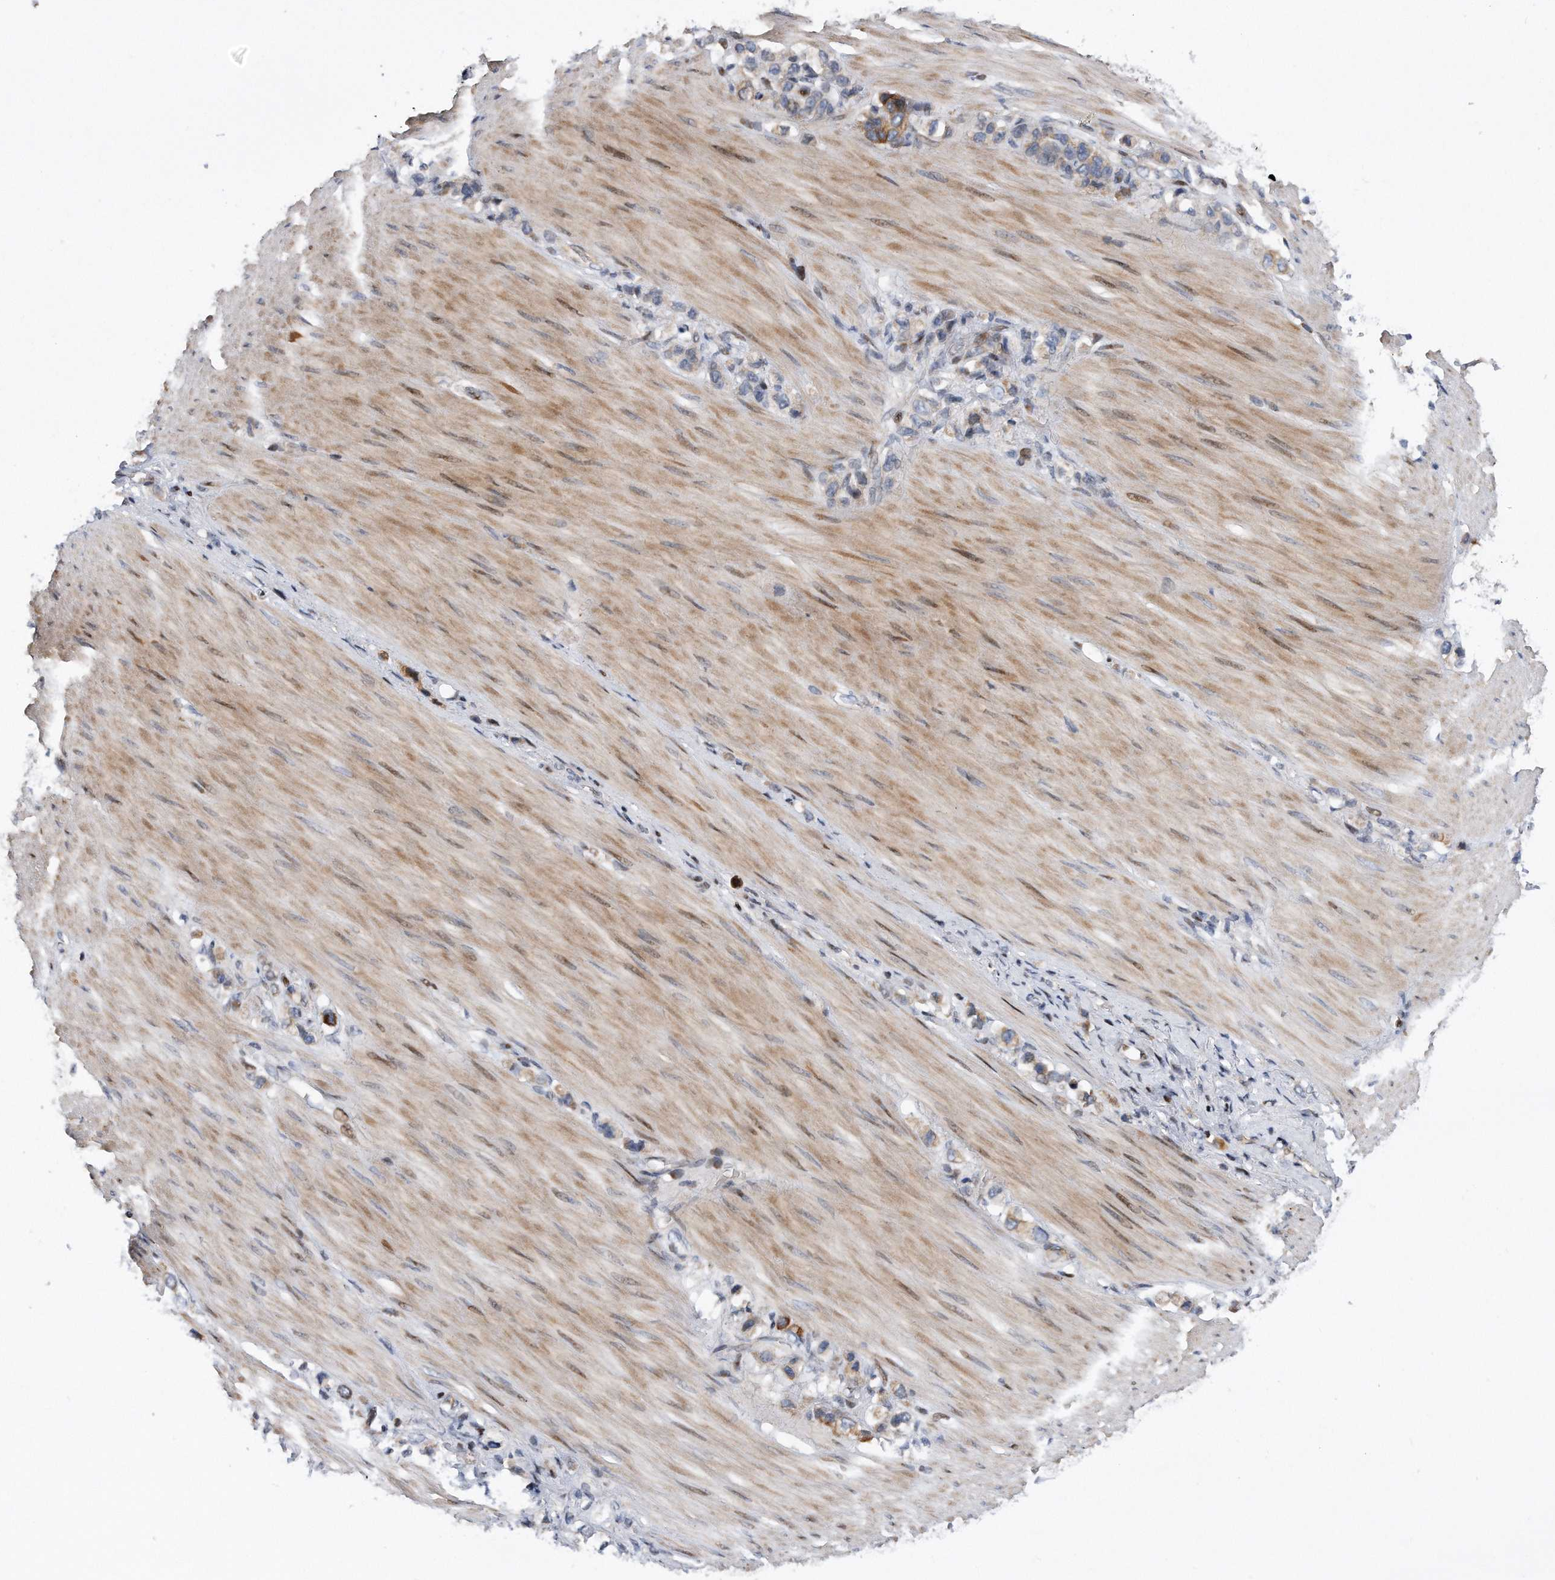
{"staining": {"intensity": "negative", "quantity": "none", "location": "none"}, "tissue": "stomach cancer", "cell_type": "Tumor cells", "image_type": "cancer", "snomed": [{"axis": "morphology", "description": "Adenocarcinoma, NOS"}, {"axis": "topography", "description": "Stomach"}], "caption": "Immunohistochemistry (IHC) photomicrograph of neoplastic tissue: human stomach cancer stained with DAB reveals no significant protein expression in tumor cells.", "gene": "CDH12", "patient": {"sex": "female", "age": 65}}